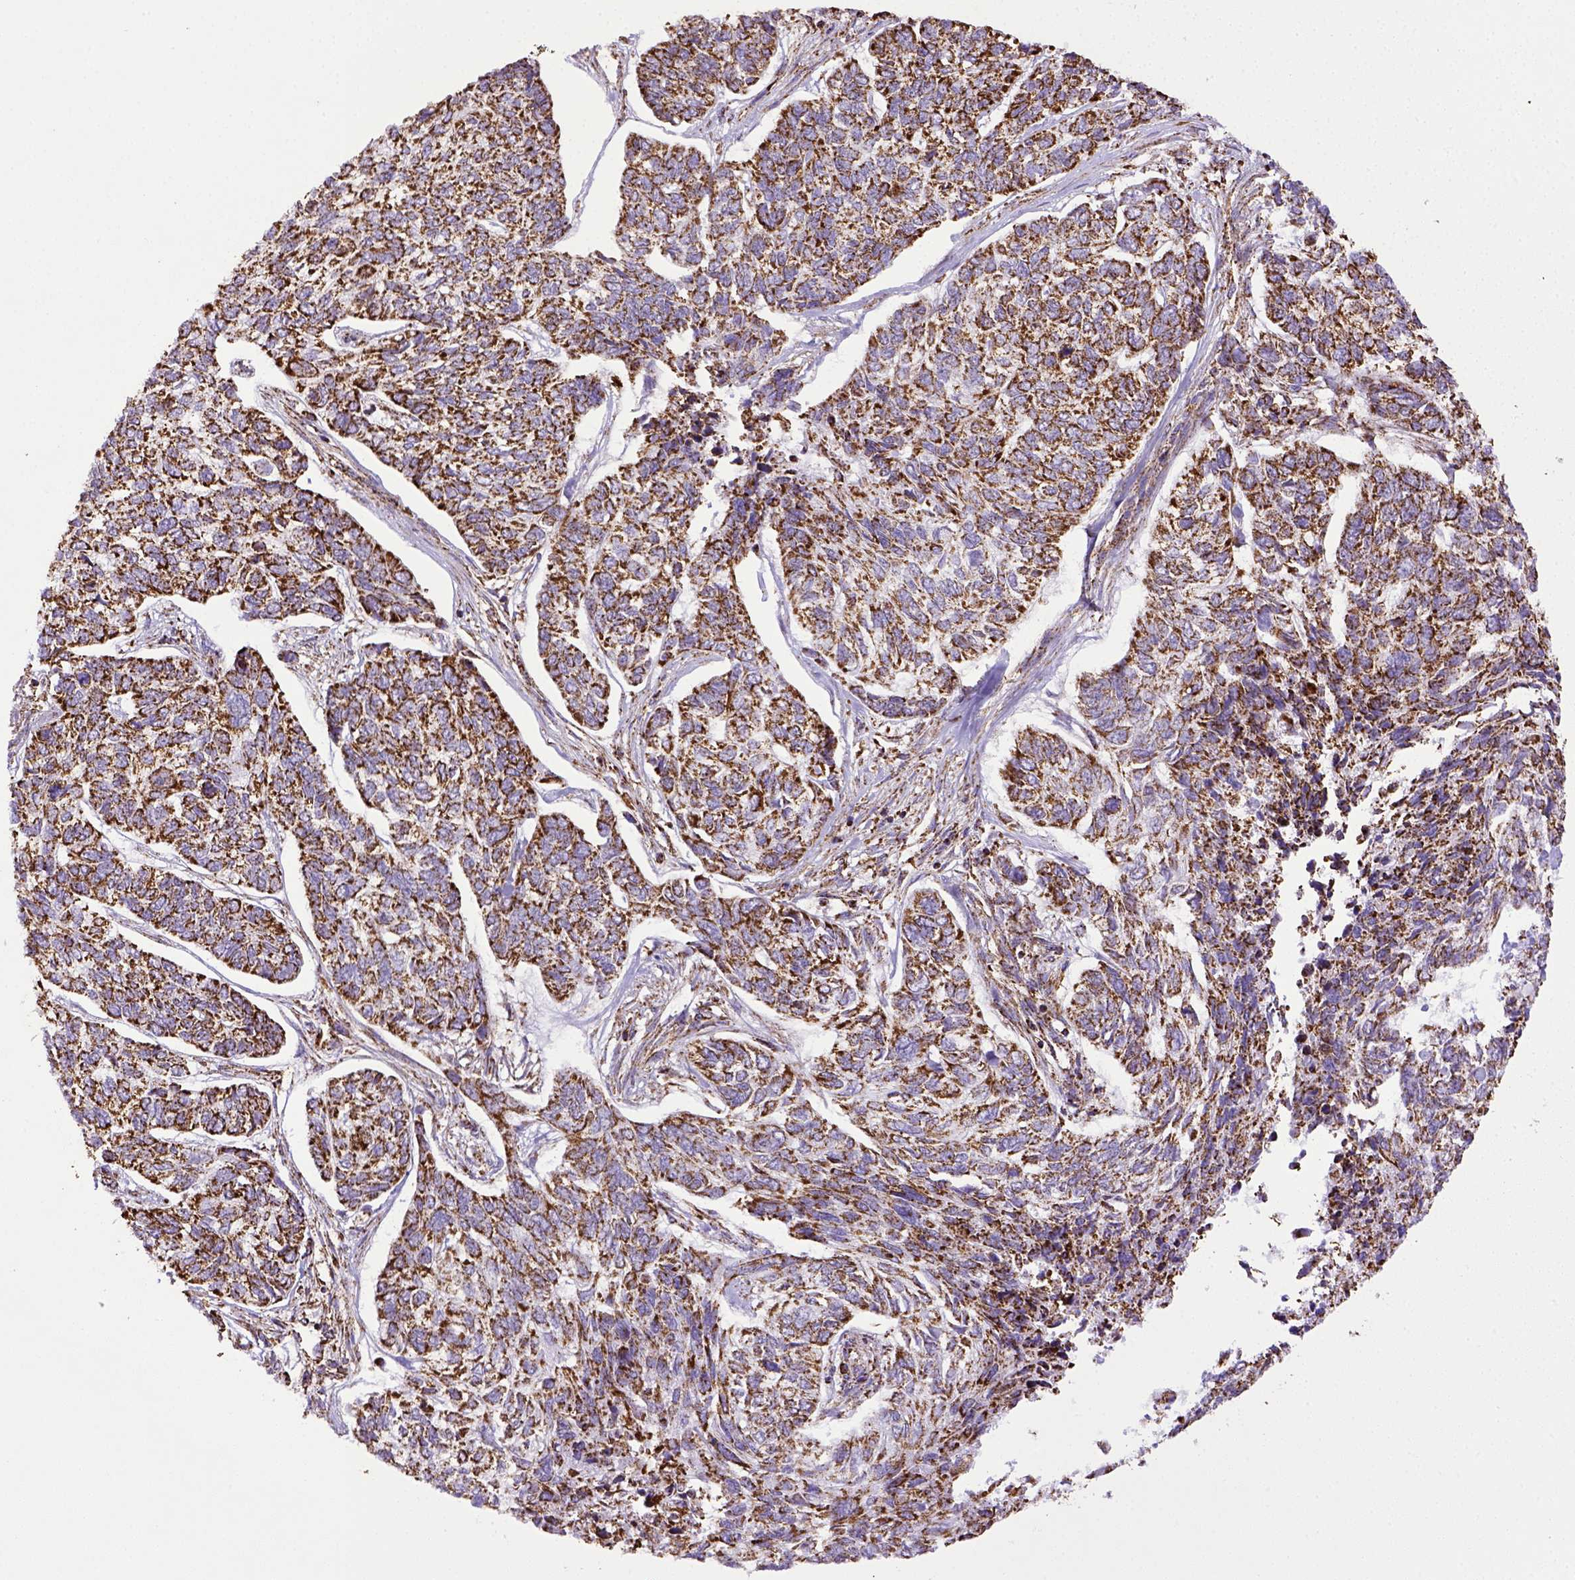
{"staining": {"intensity": "strong", "quantity": ">75%", "location": "cytoplasmic/membranous"}, "tissue": "skin cancer", "cell_type": "Tumor cells", "image_type": "cancer", "snomed": [{"axis": "morphology", "description": "Basal cell carcinoma"}, {"axis": "topography", "description": "Skin"}], "caption": "A histopathology image showing strong cytoplasmic/membranous staining in about >75% of tumor cells in skin basal cell carcinoma, as visualized by brown immunohistochemical staining.", "gene": "MT-CO1", "patient": {"sex": "female", "age": 65}}